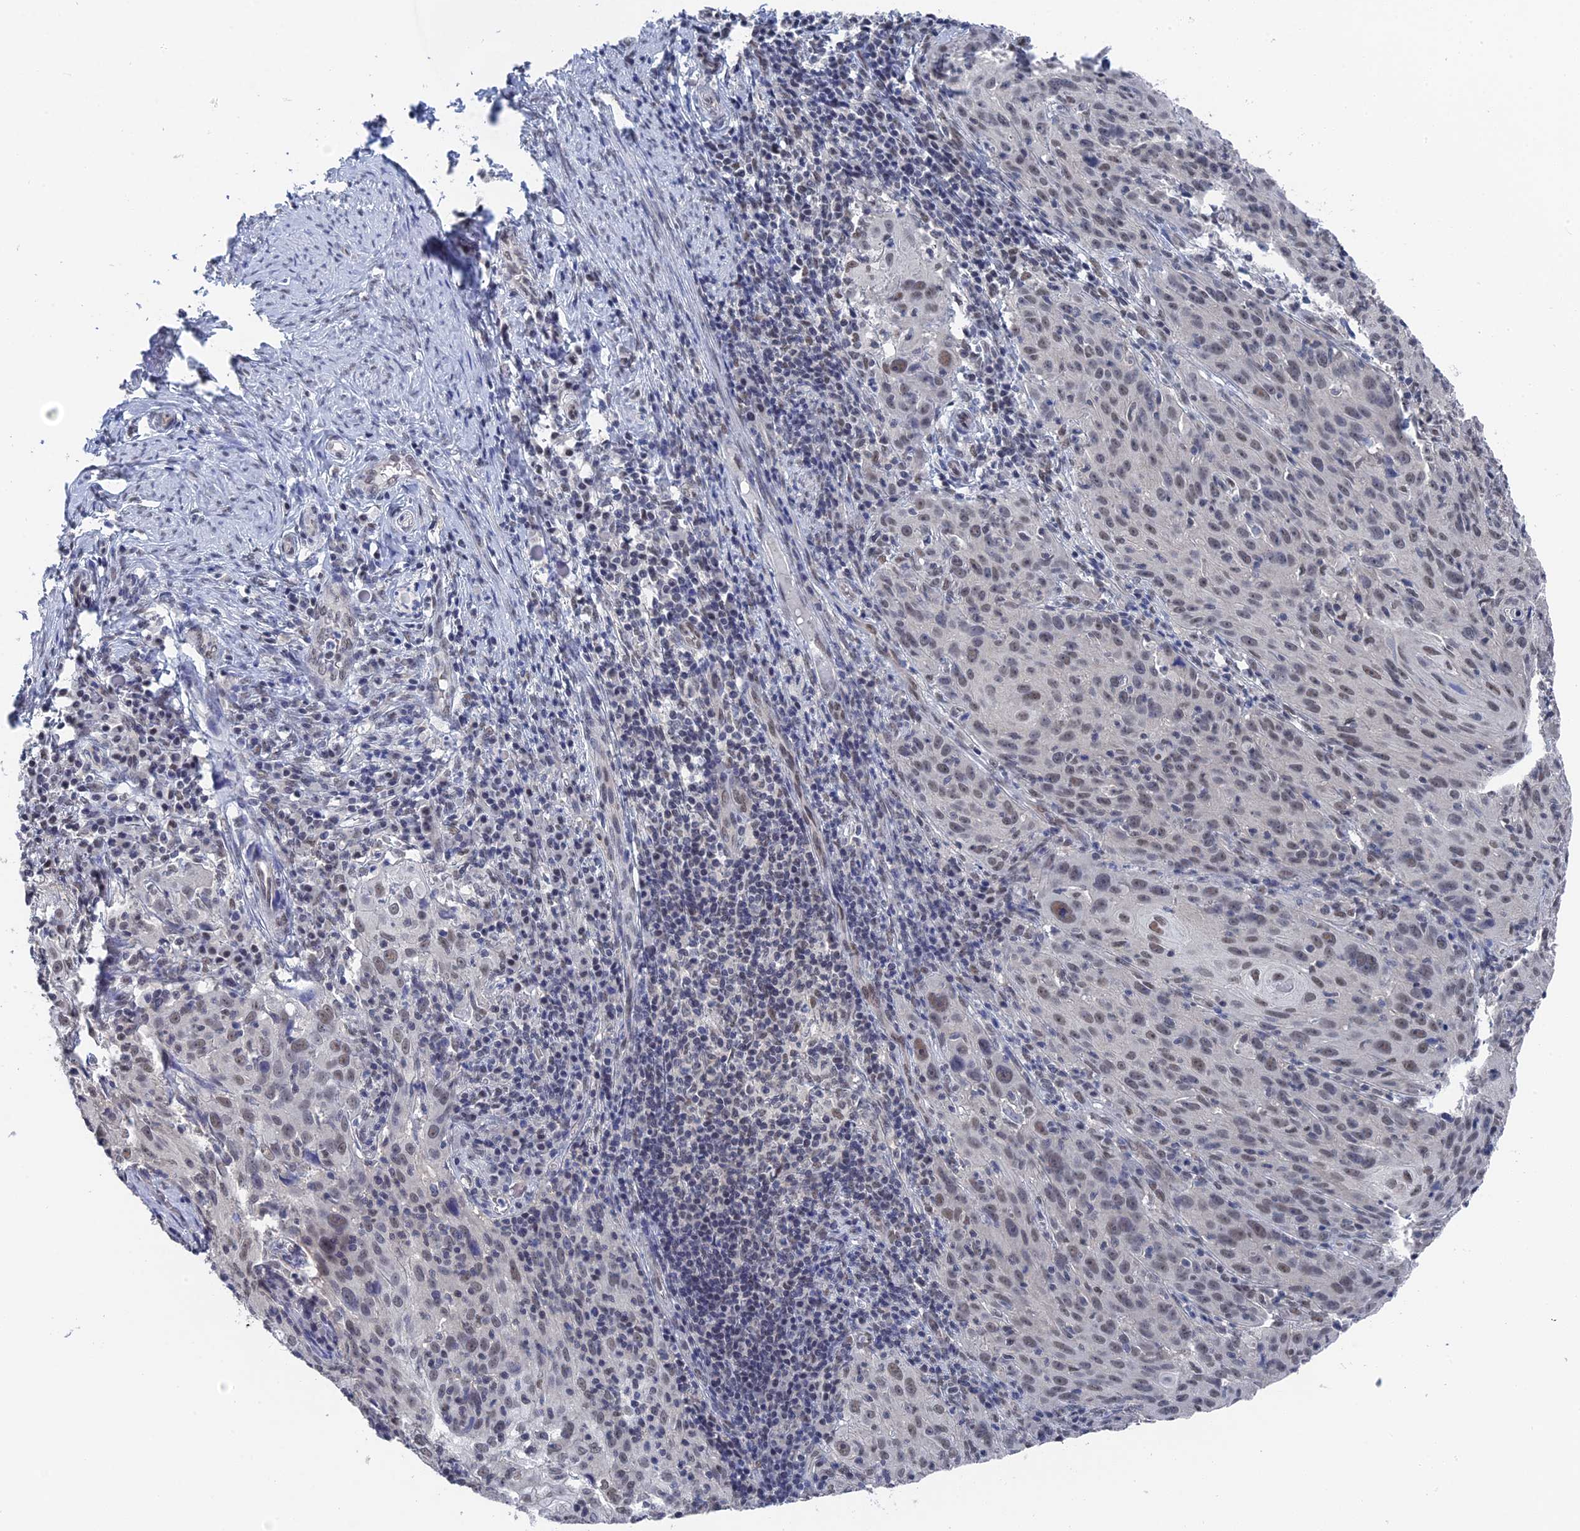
{"staining": {"intensity": "weak", "quantity": ">75%", "location": "nuclear"}, "tissue": "cervical cancer", "cell_type": "Tumor cells", "image_type": "cancer", "snomed": [{"axis": "morphology", "description": "Squamous cell carcinoma, NOS"}, {"axis": "topography", "description": "Cervix"}], "caption": "Immunohistochemistry (IHC) micrograph of neoplastic tissue: human cervical cancer stained using immunohistochemistry shows low levels of weak protein expression localized specifically in the nuclear of tumor cells, appearing as a nuclear brown color.", "gene": "TSSC4", "patient": {"sex": "female", "age": 50}}